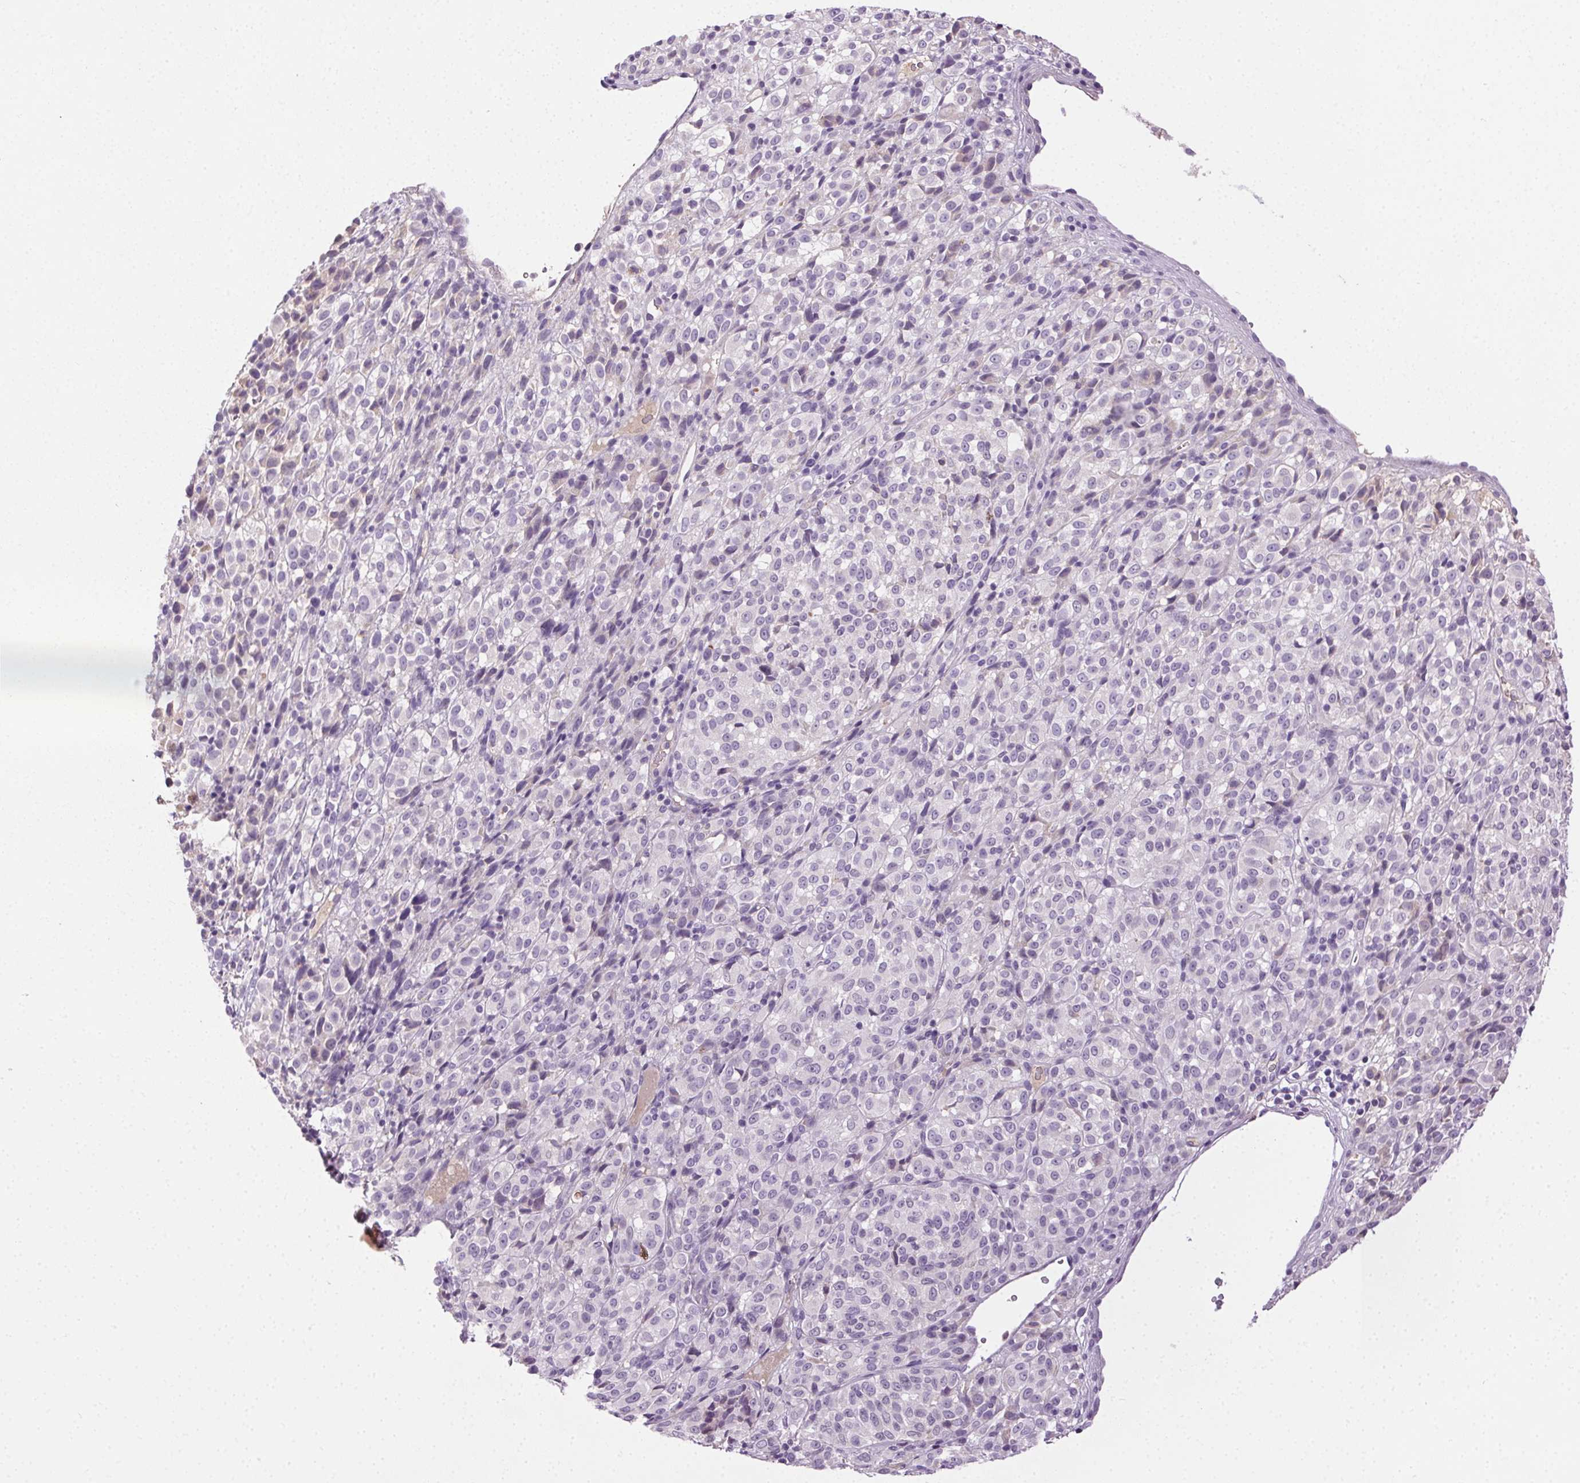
{"staining": {"intensity": "negative", "quantity": "none", "location": "none"}, "tissue": "melanoma", "cell_type": "Tumor cells", "image_type": "cancer", "snomed": [{"axis": "morphology", "description": "Malignant melanoma, Metastatic site"}, {"axis": "topography", "description": "Brain"}], "caption": "Tumor cells are negative for brown protein staining in melanoma.", "gene": "BPIFB2", "patient": {"sex": "female", "age": 56}}